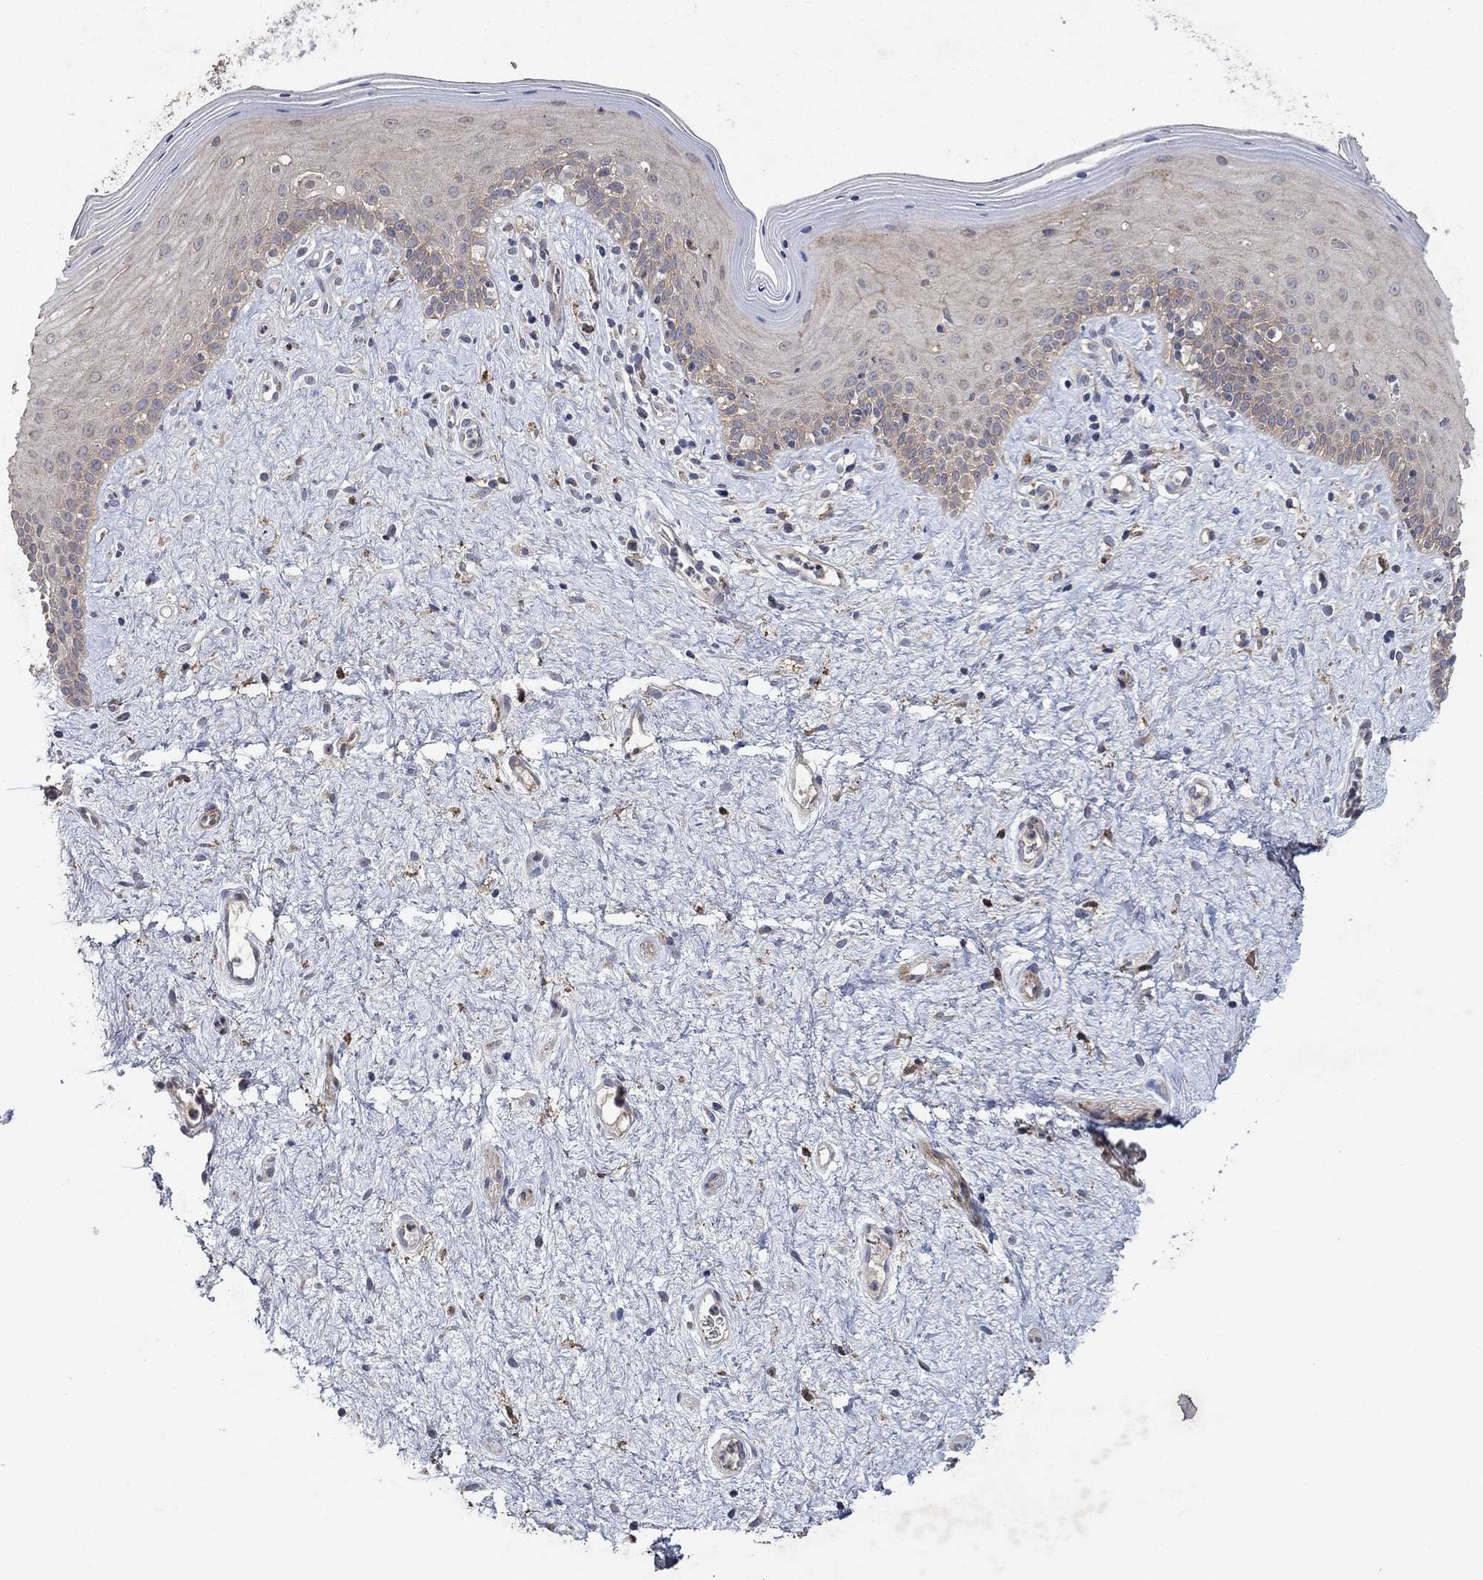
{"staining": {"intensity": "weak", "quantity": "25%-75%", "location": "cytoplasmic/membranous"}, "tissue": "vagina", "cell_type": "Squamous epithelial cells", "image_type": "normal", "snomed": [{"axis": "morphology", "description": "Normal tissue, NOS"}, {"axis": "topography", "description": "Vagina"}], "caption": "Vagina was stained to show a protein in brown. There is low levels of weak cytoplasmic/membranous expression in approximately 25%-75% of squamous epithelial cells. (Stains: DAB in brown, nuclei in blue, Microscopy: brightfield microscopy at high magnification).", "gene": "FRG1", "patient": {"sex": "female", "age": 47}}